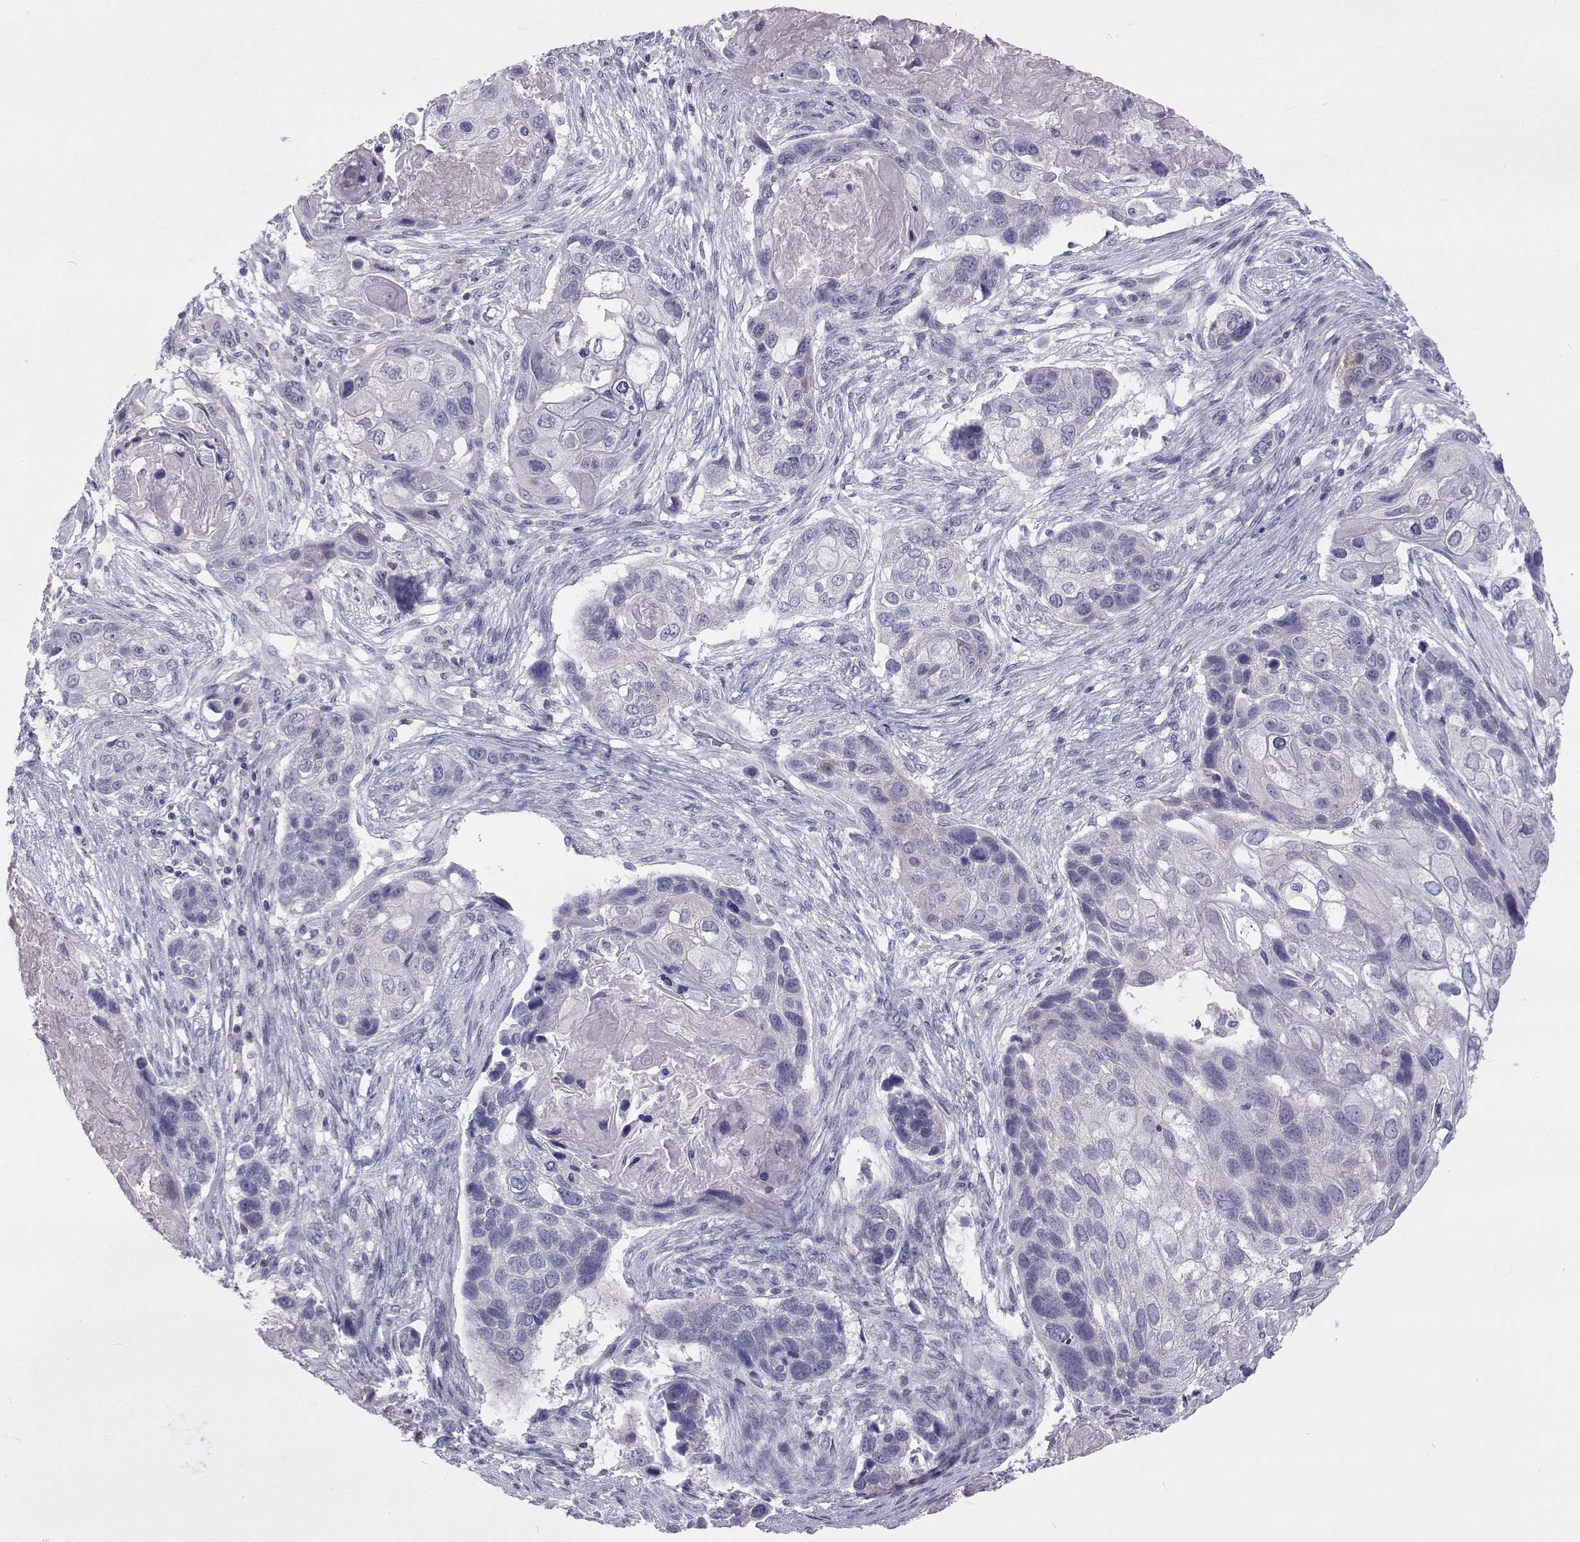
{"staining": {"intensity": "negative", "quantity": "none", "location": "none"}, "tissue": "lung cancer", "cell_type": "Tumor cells", "image_type": "cancer", "snomed": [{"axis": "morphology", "description": "Squamous cell carcinoma, NOS"}, {"axis": "topography", "description": "Lung"}], "caption": "An IHC photomicrograph of lung cancer (squamous cell carcinoma) is shown. There is no staining in tumor cells of lung cancer (squamous cell carcinoma). (DAB IHC with hematoxylin counter stain).", "gene": "GALM", "patient": {"sex": "male", "age": 69}}